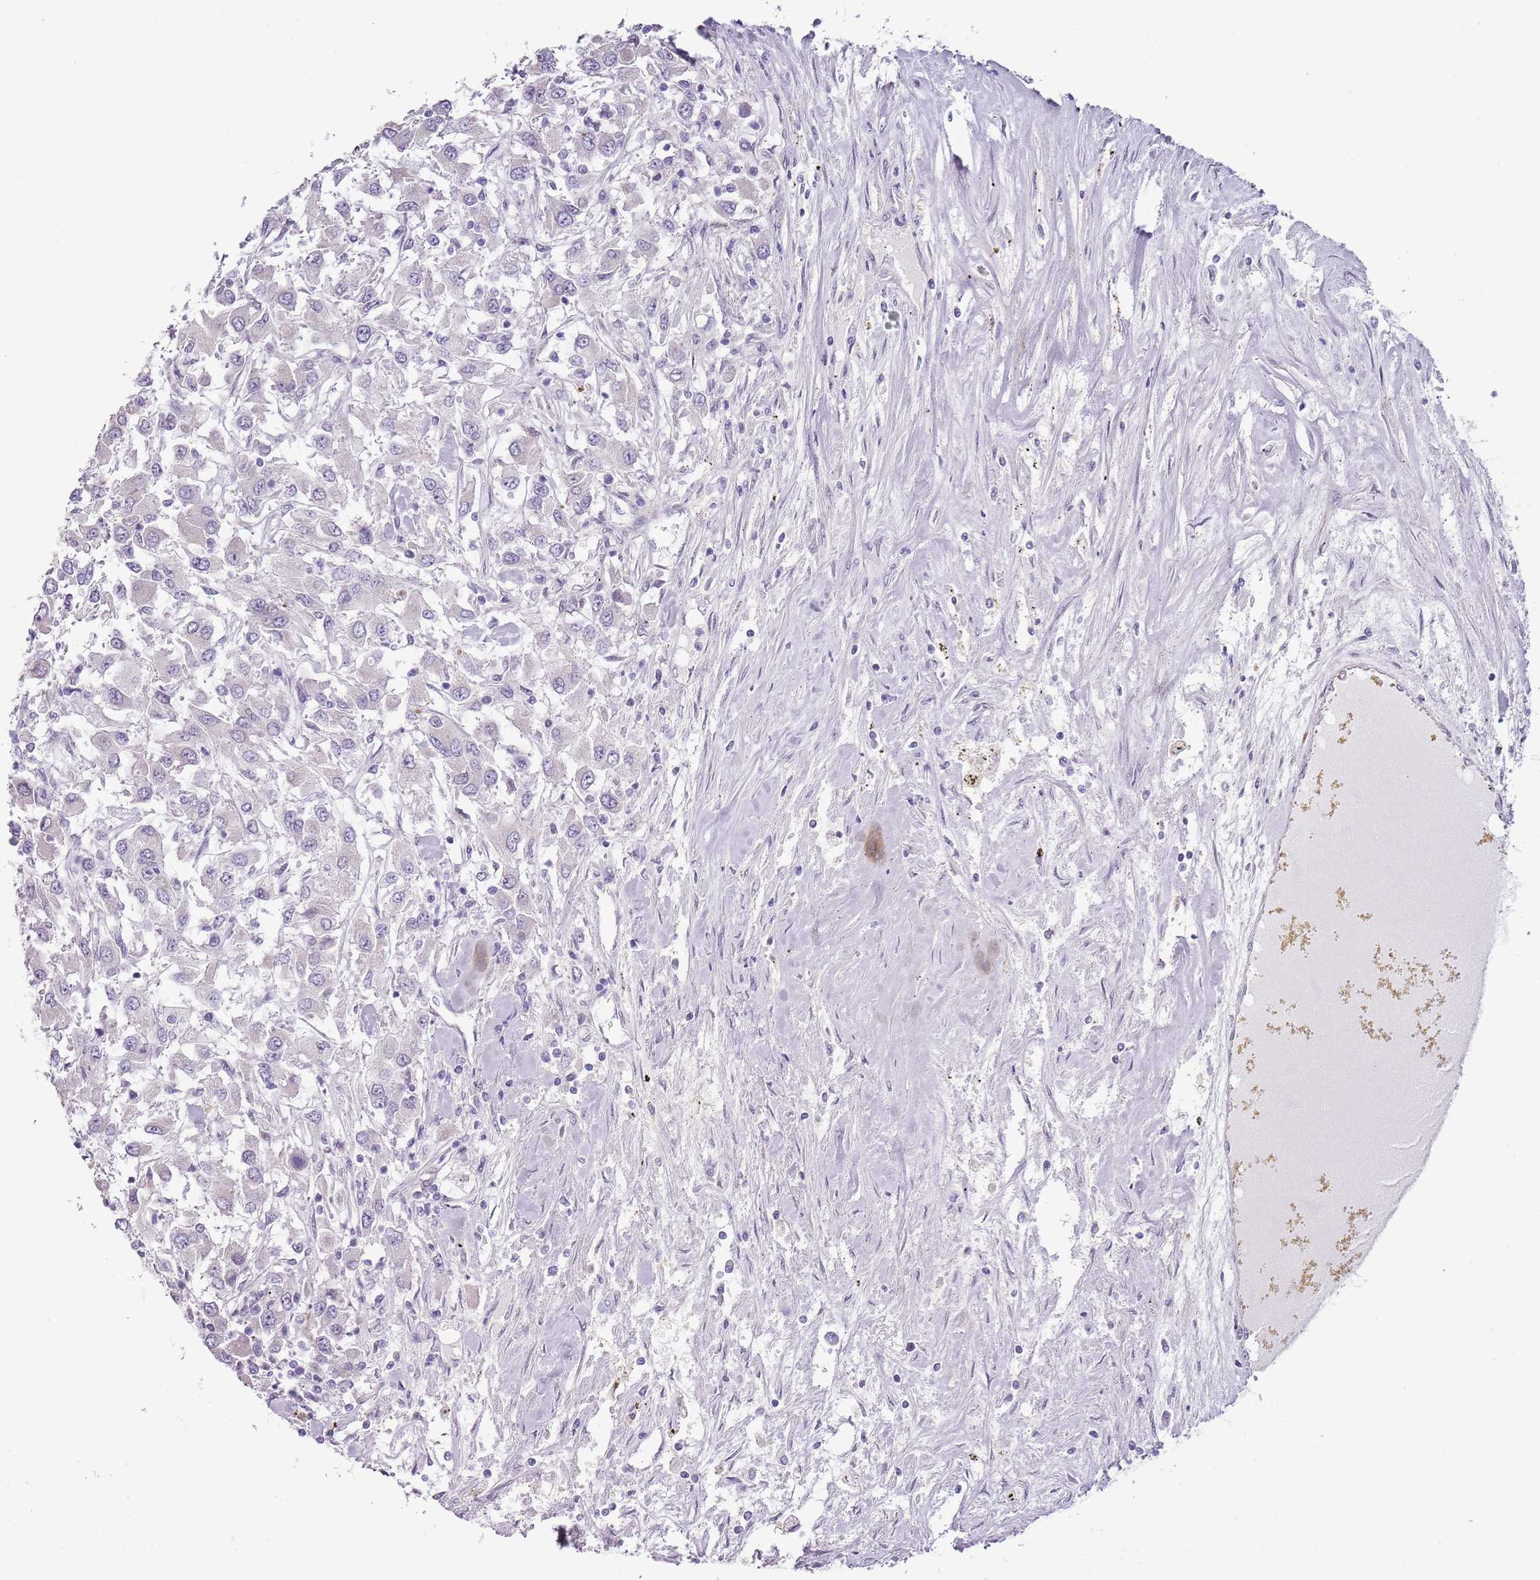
{"staining": {"intensity": "negative", "quantity": "none", "location": "none"}, "tissue": "renal cancer", "cell_type": "Tumor cells", "image_type": "cancer", "snomed": [{"axis": "morphology", "description": "Adenocarcinoma, NOS"}, {"axis": "topography", "description": "Kidney"}], "caption": "Renal cancer was stained to show a protein in brown. There is no significant staining in tumor cells.", "gene": "NBPF3", "patient": {"sex": "female", "age": 67}}